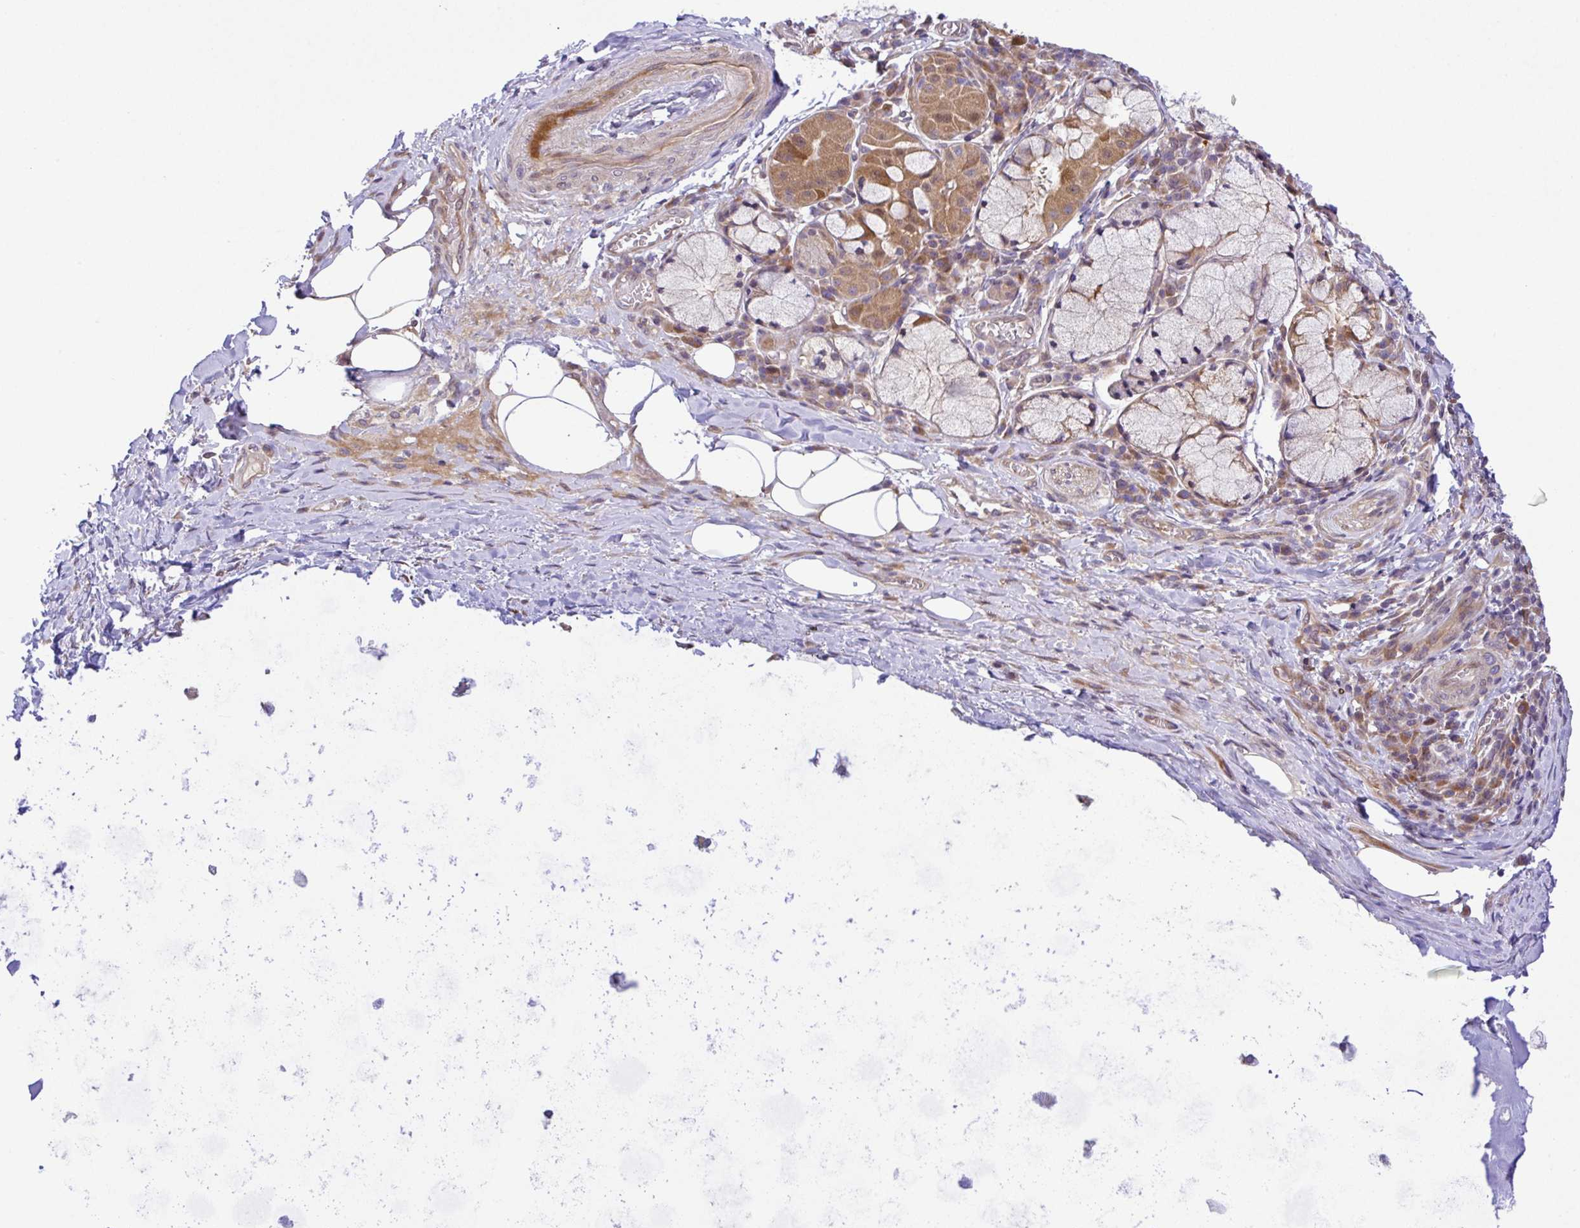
{"staining": {"intensity": "negative", "quantity": "none", "location": "none"}, "tissue": "adipose tissue", "cell_type": "Adipocytes", "image_type": "normal", "snomed": [{"axis": "morphology", "description": "Normal tissue, NOS"}, {"axis": "topography", "description": "Cartilage tissue"}, {"axis": "topography", "description": "Bronchus"}], "caption": "Immunohistochemistry micrograph of benign adipose tissue stained for a protein (brown), which shows no expression in adipocytes.", "gene": "UBE4A", "patient": {"sex": "male", "age": 56}}